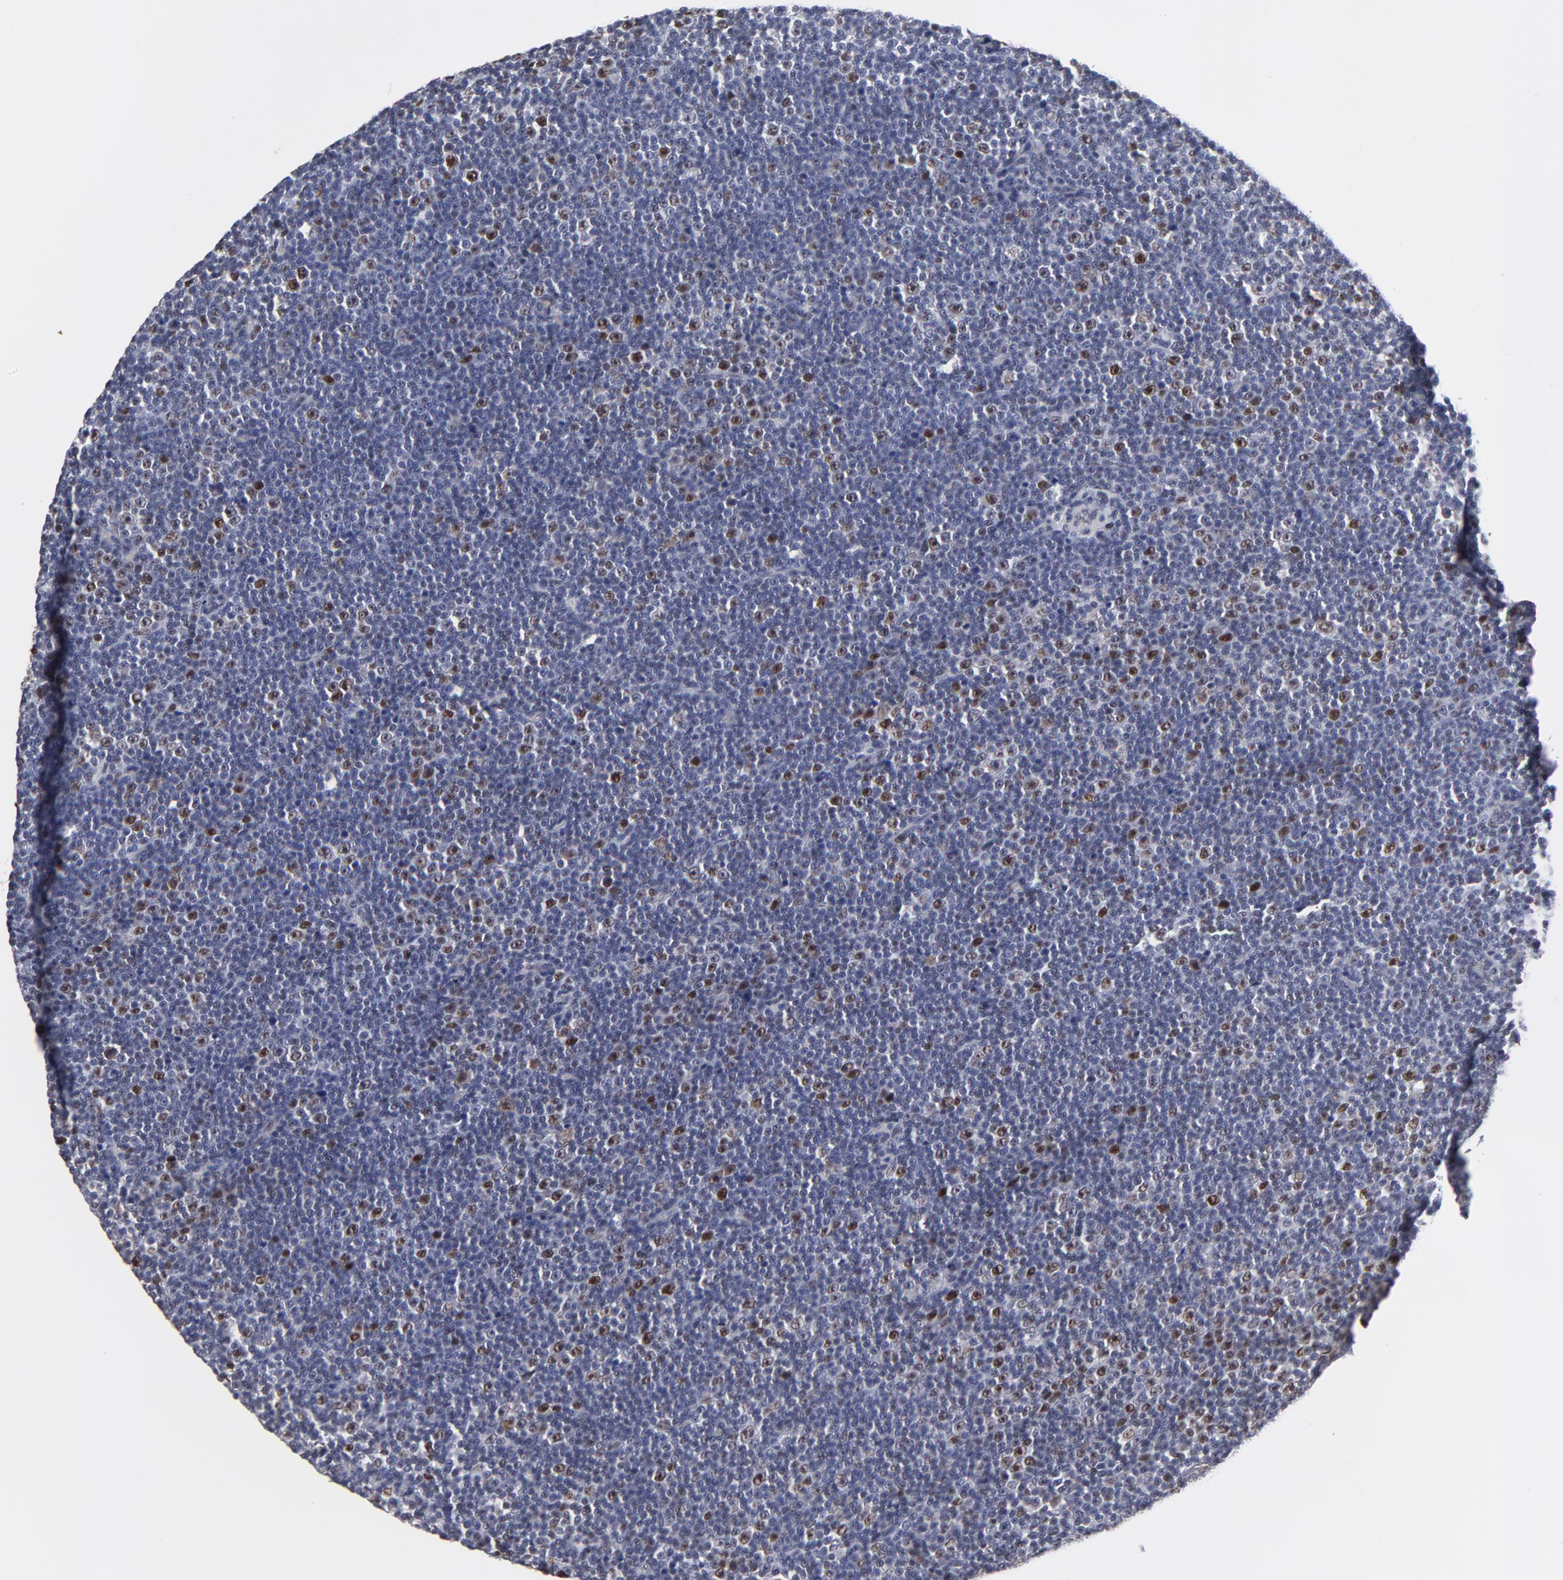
{"staining": {"intensity": "moderate", "quantity": "<25%", "location": "nuclear"}, "tissue": "lymphoma", "cell_type": "Tumor cells", "image_type": "cancer", "snomed": [{"axis": "morphology", "description": "Malignant lymphoma, non-Hodgkin's type, Low grade"}, {"axis": "topography", "description": "Lymph node"}], "caption": "A micrograph of malignant lymphoma, non-Hodgkin's type (low-grade) stained for a protein exhibits moderate nuclear brown staining in tumor cells.", "gene": "OGFOD1", "patient": {"sex": "female", "age": 67}}